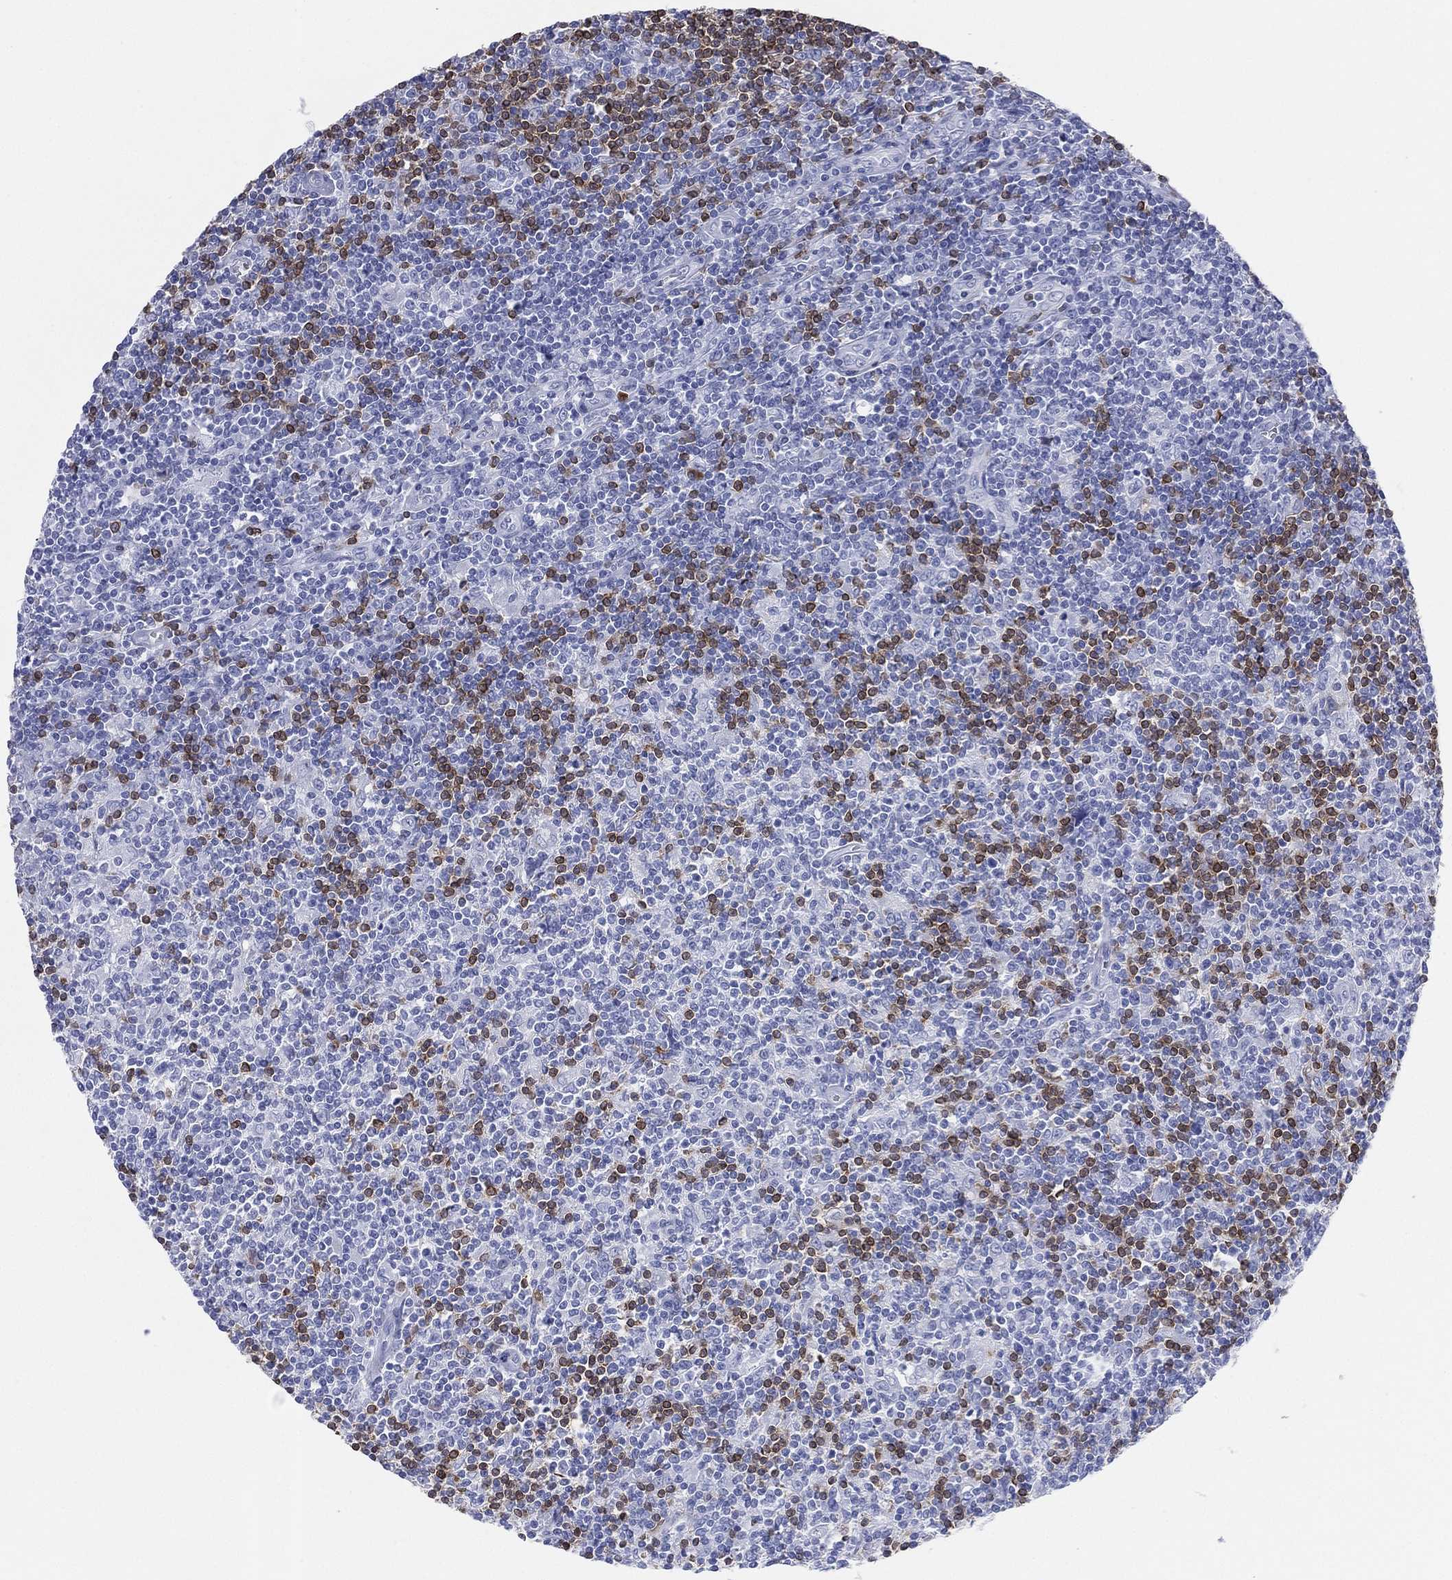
{"staining": {"intensity": "negative", "quantity": "none", "location": "none"}, "tissue": "lymphoma", "cell_type": "Tumor cells", "image_type": "cancer", "snomed": [{"axis": "morphology", "description": "Hodgkin's disease, NOS"}, {"axis": "topography", "description": "Lymph node"}], "caption": "The immunohistochemistry (IHC) micrograph has no significant expression in tumor cells of lymphoma tissue.", "gene": "CD79A", "patient": {"sex": "male", "age": 40}}